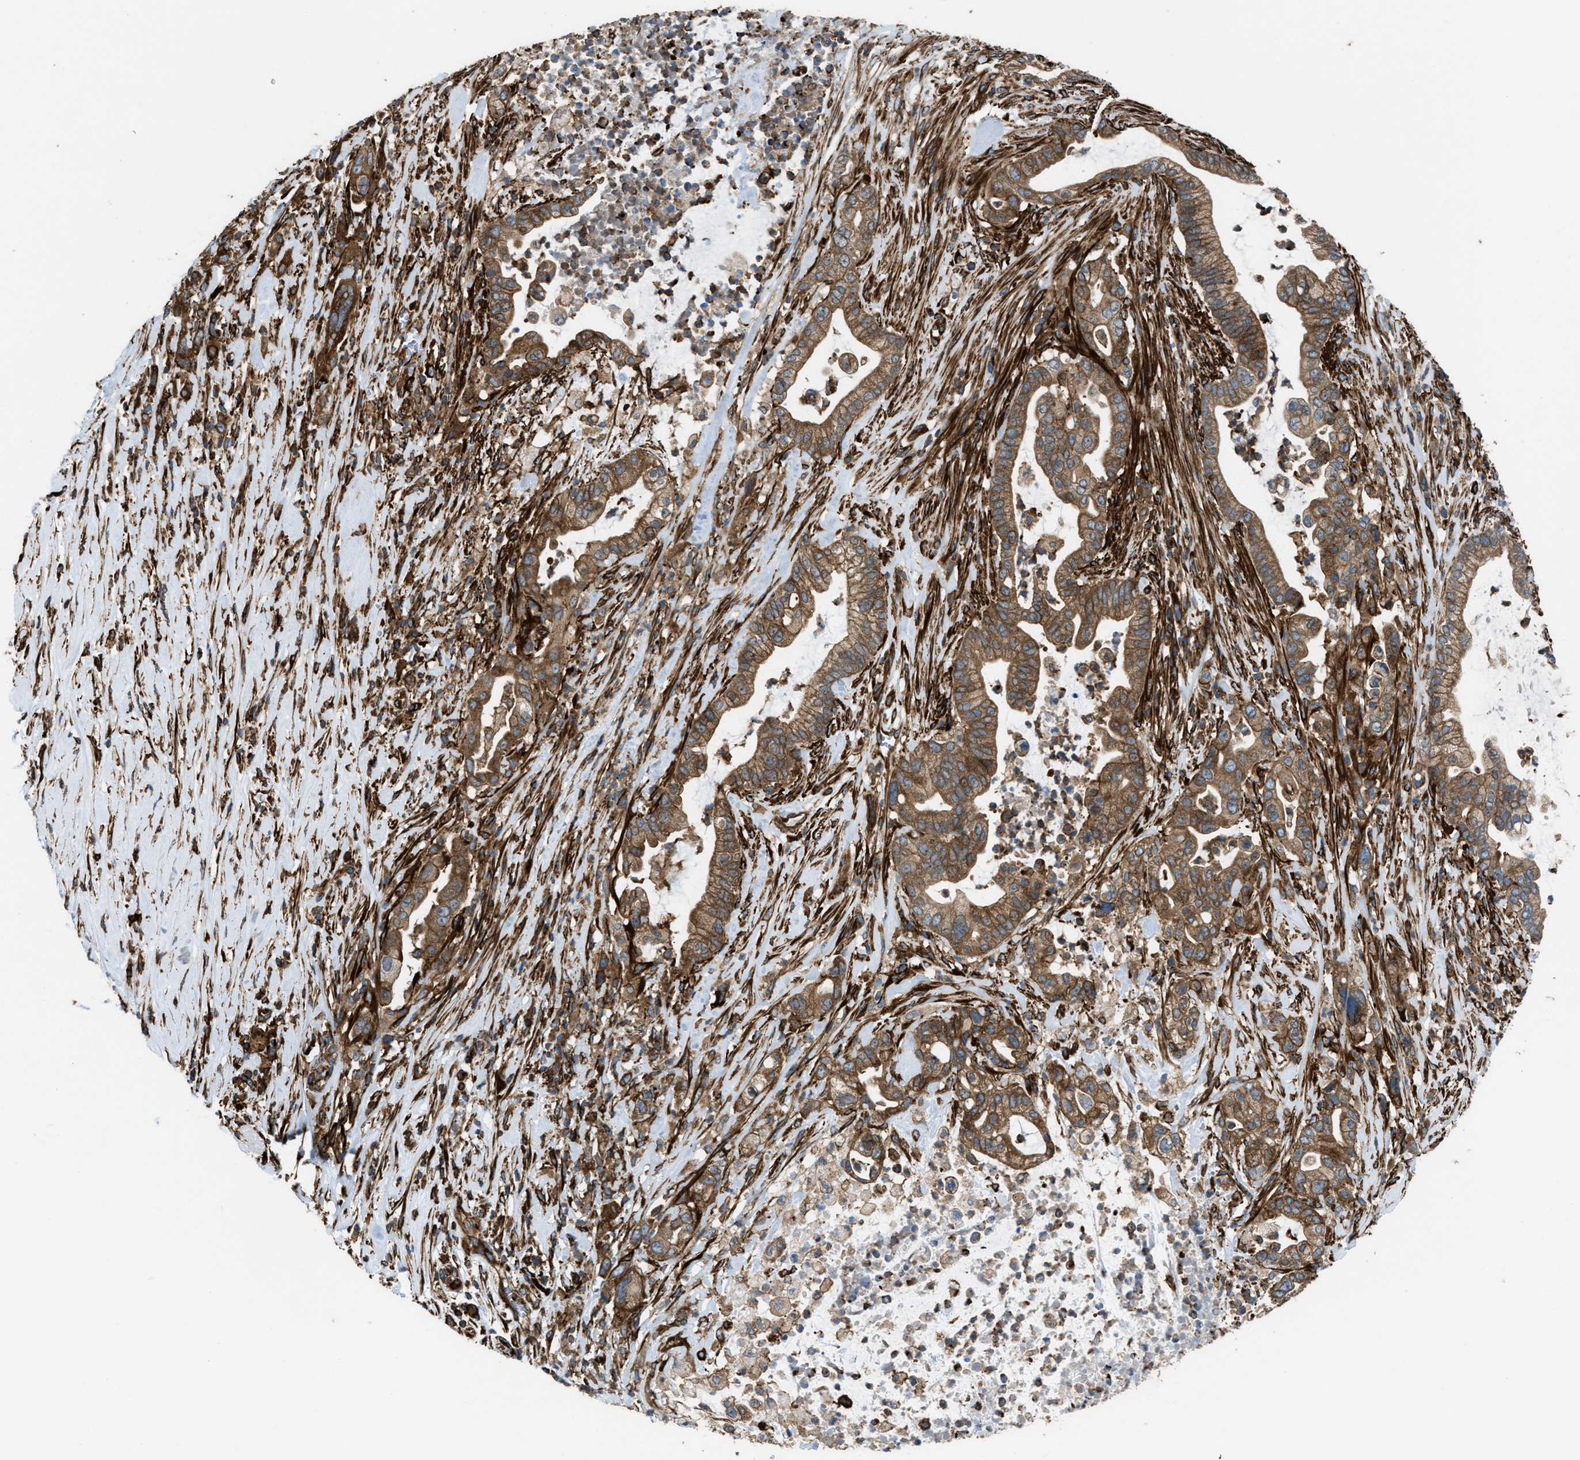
{"staining": {"intensity": "moderate", "quantity": ">75%", "location": "cytoplasmic/membranous"}, "tissue": "pancreatic cancer", "cell_type": "Tumor cells", "image_type": "cancer", "snomed": [{"axis": "morphology", "description": "Adenocarcinoma, NOS"}, {"axis": "topography", "description": "Pancreas"}], "caption": "Pancreatic adenocarcinoma tissue exhibits moderate cytoplasmic/membranous expression in approximately >75% of tumor cells, visualized by immunohistochemistry.", "gene": "EGLN1", "patient": {"sex": "male", "age": 69}}